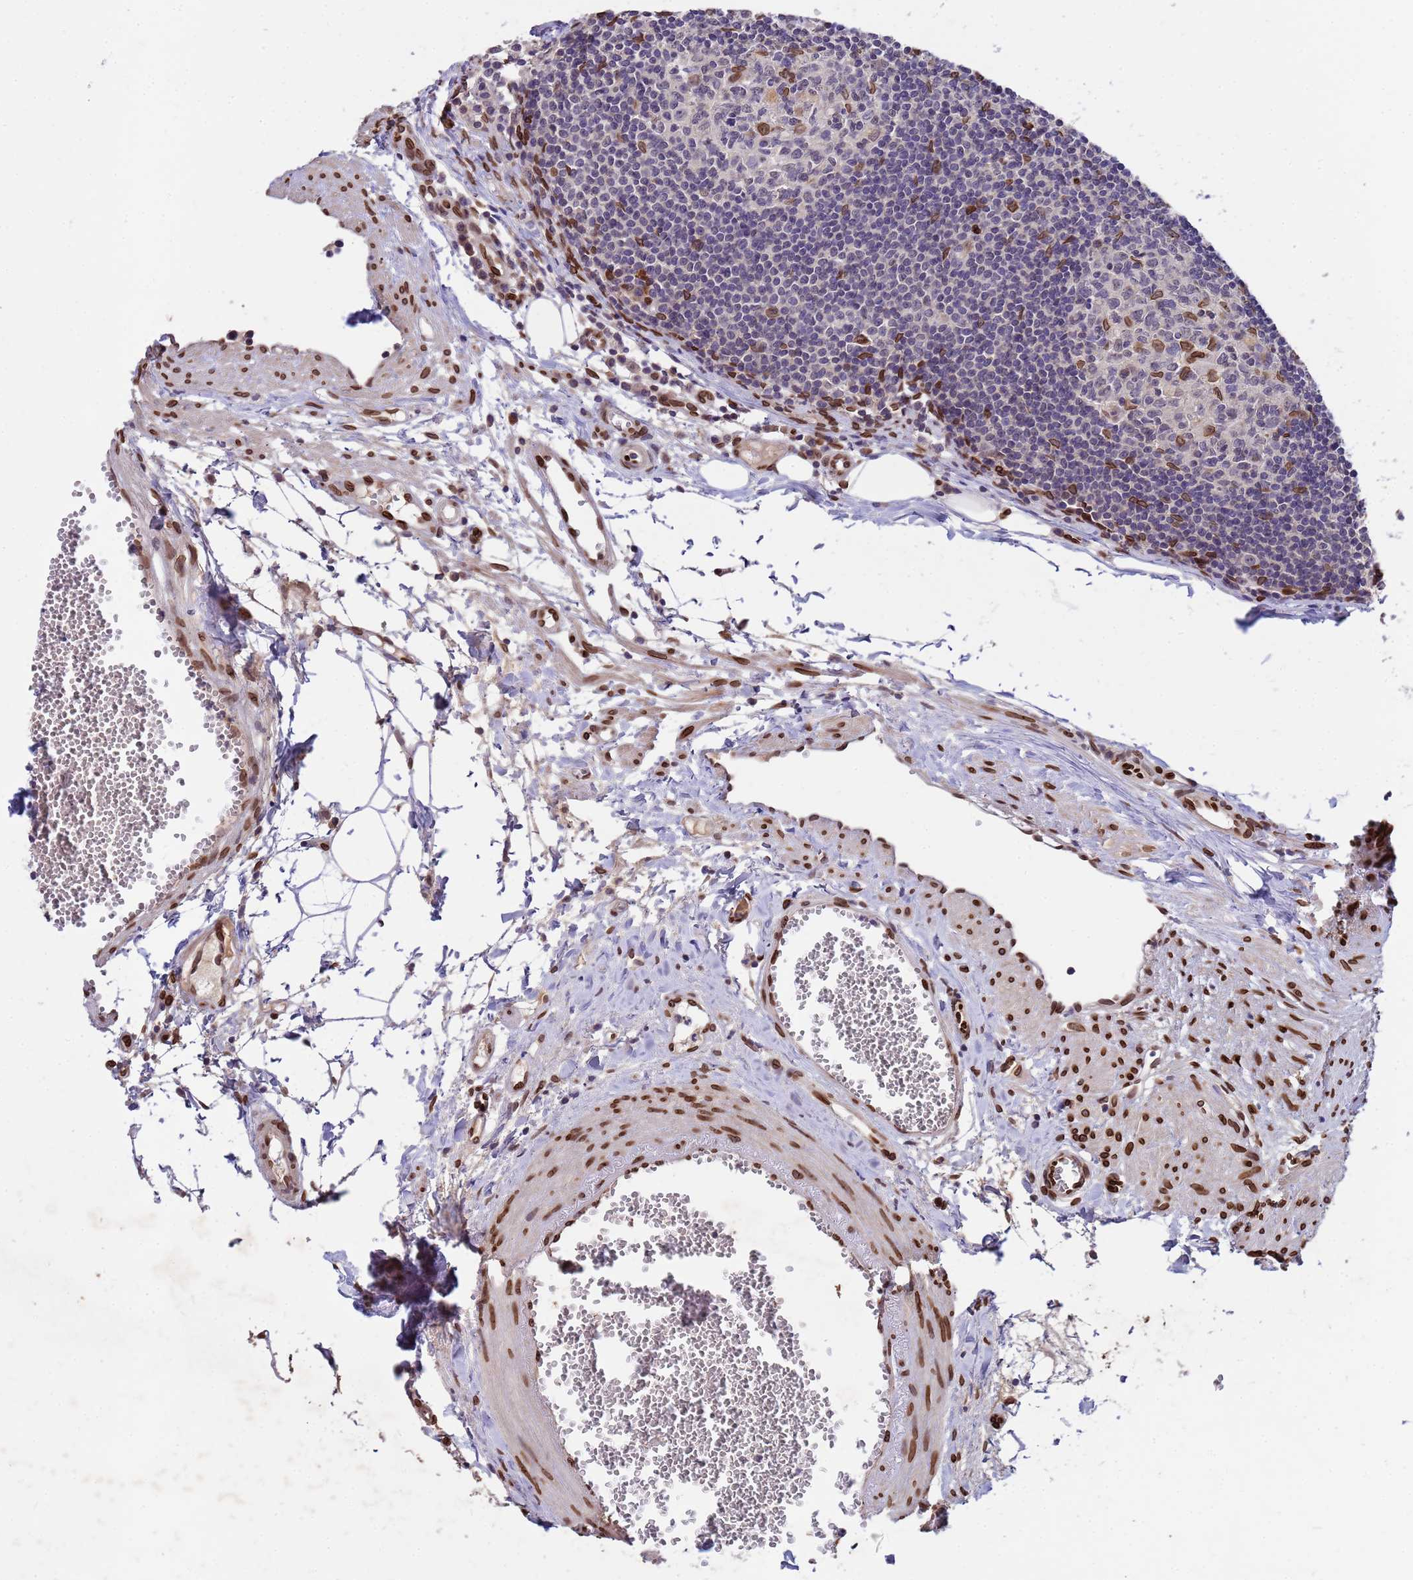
{"staining": {"intensity": "moderate", "quantity": "<25%", "location": "cytoplasmic/membranous,nuclear"}, "tissue": "lymph node", "cell_type": "Germinal center cells", "image_type": "normal", "snomed": [{"axis": "morphology", "description": "Normal tissue, NOS"}, {"axis": "topography", "description": "Lymph node"}], "caption": "Immunohistochemical staining of benign lymph node demonstrates moderate cytoplasmic/membranous,nuclear protein staining in approximately <25% of germinal center cells.", "gene": "GPR135", "patient": {"sex": "female", "age": 27}}